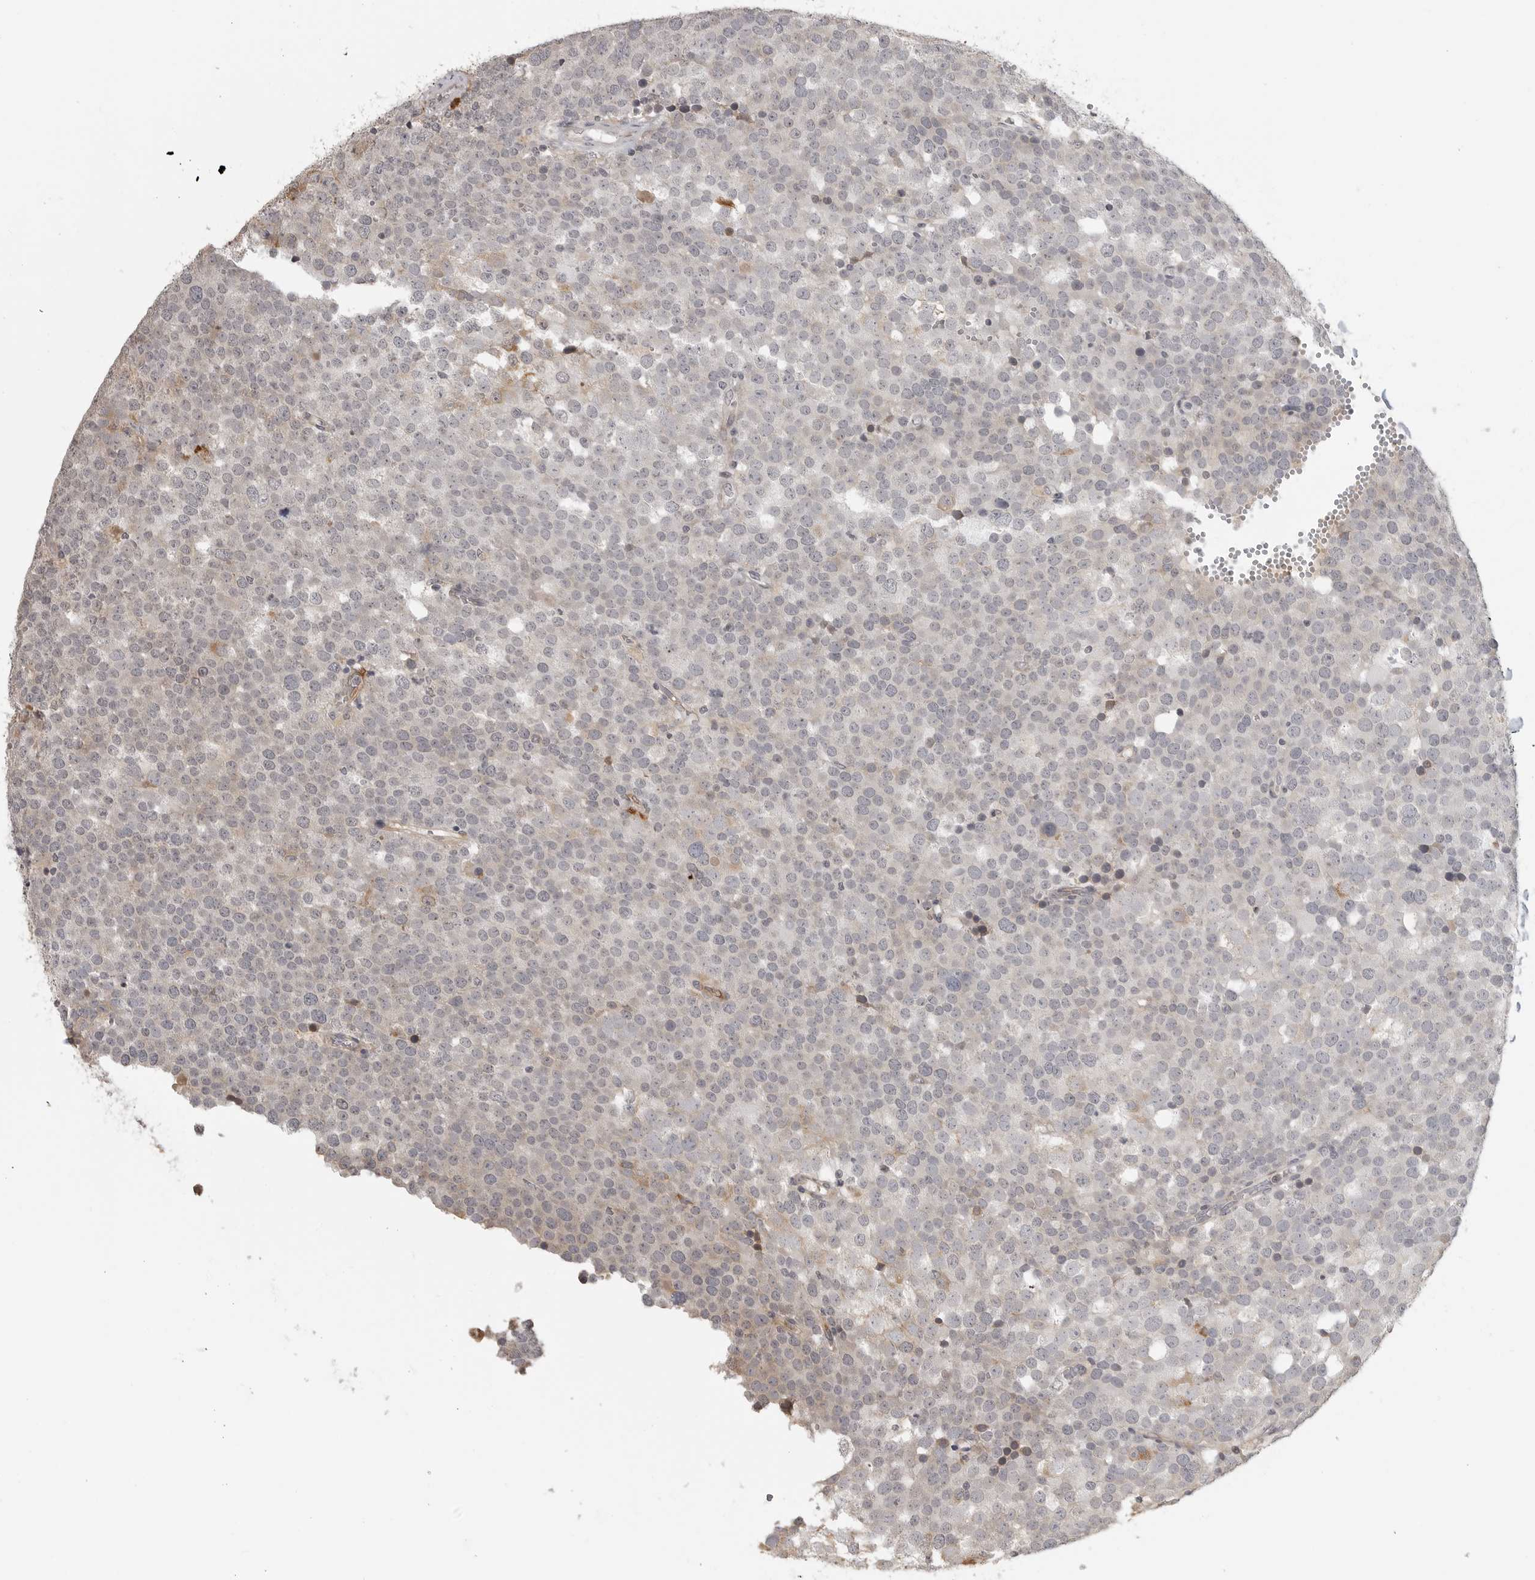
{"staining": {"intensity": "negative", "quantity": "none", "location": "none"}, "tissue": "testis cancer", "cell_type": "Tumor cells", "image_type": "cancer", "snomed": [{"axis": "morphology", "description": "Seminoma, NOS"}, {"axis": "topography", "description": "Testis"}], "caption": "Tumor cells show no significant staining in seminoma (testis).", "gene": "IDO1", "patient": {"sex": "male", "age": 71}}